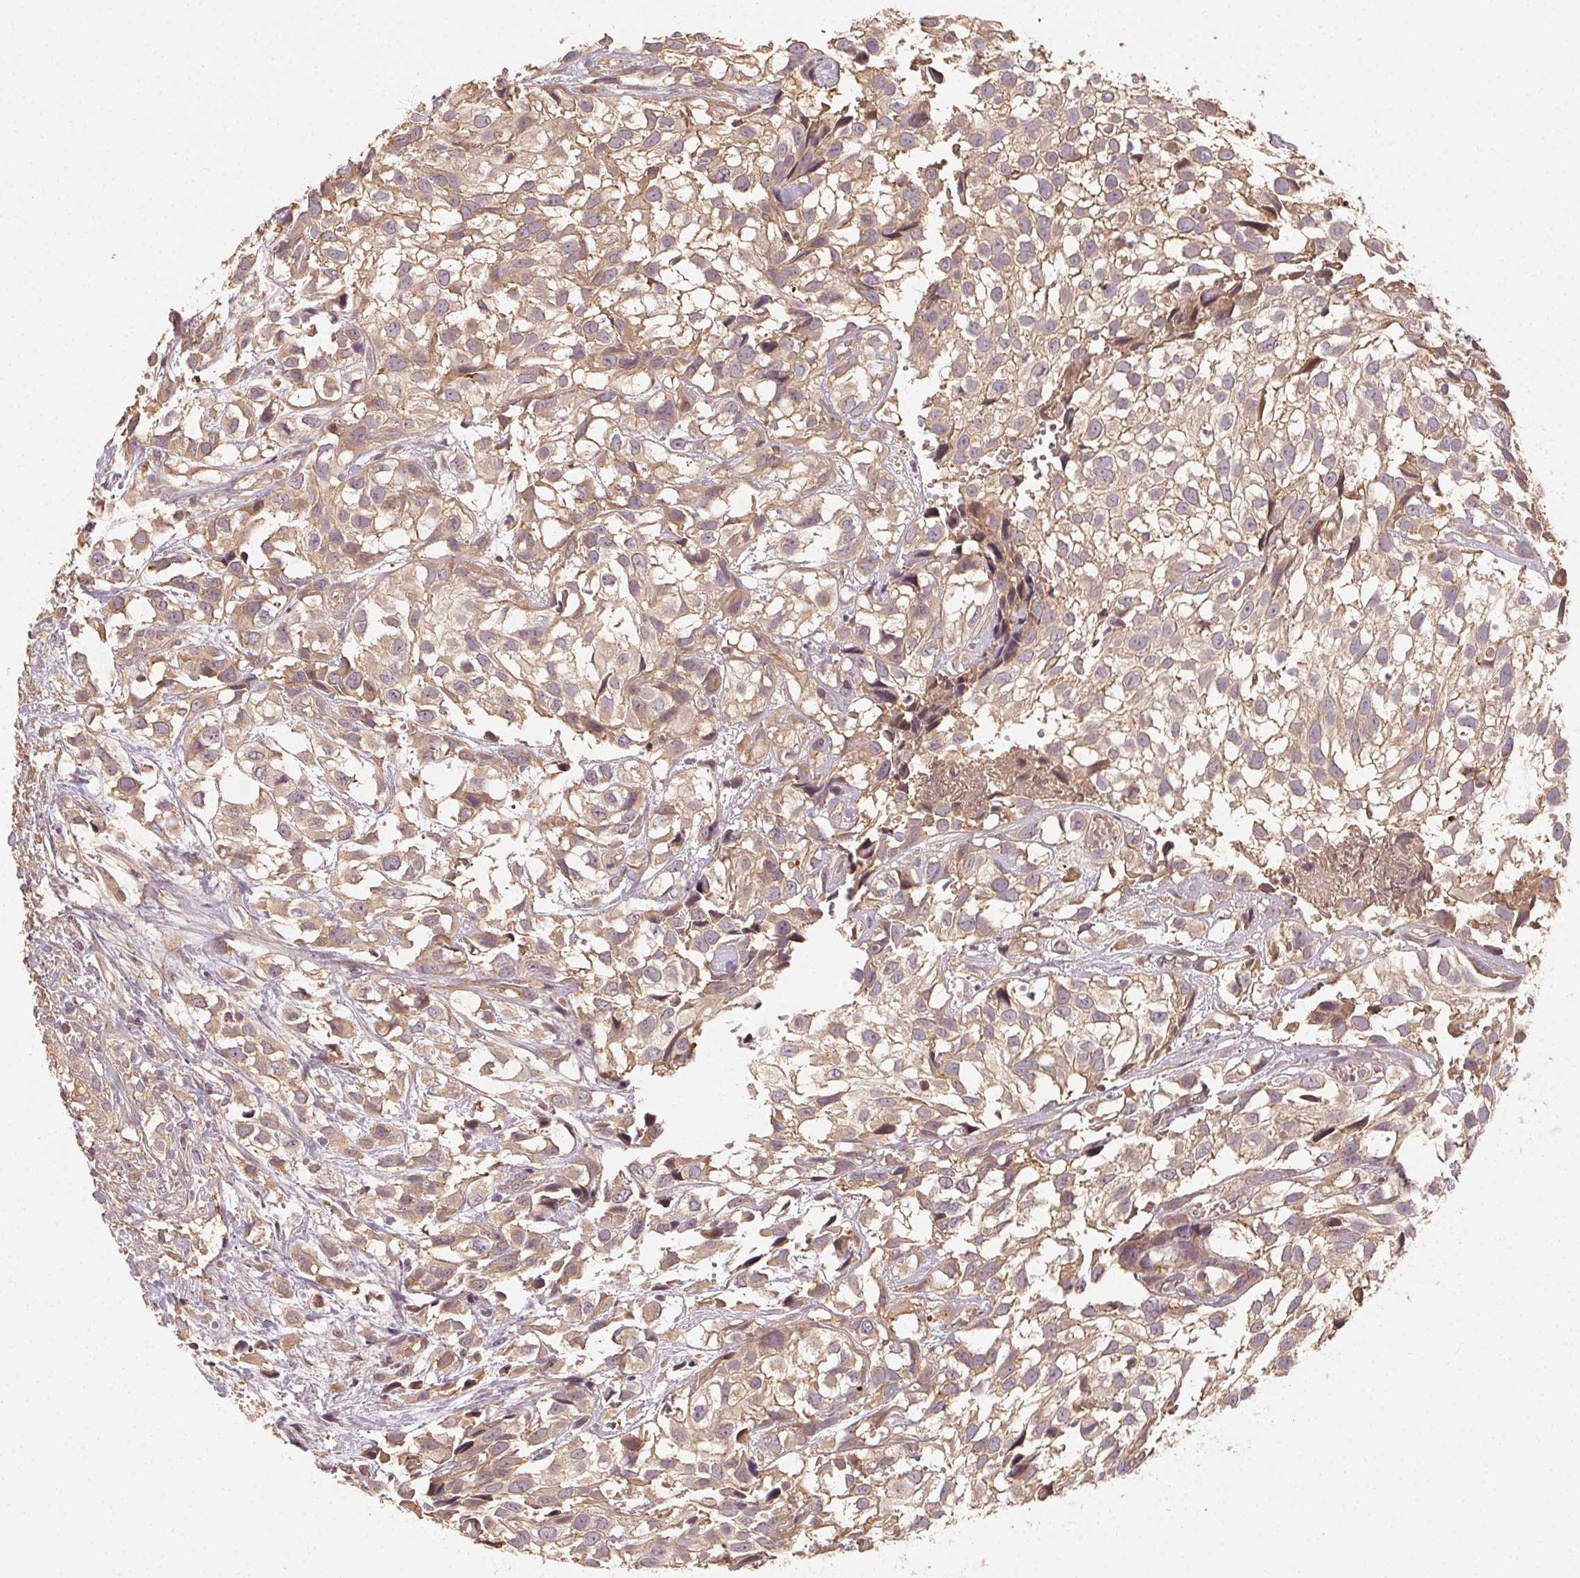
{"staining": {"intensity": "moderate", "quantity": ">75%", "location": "cytoplasmic/membranous"}, "tissue": "urothelial cancer", "cell_type": "Tumor cells", "image_type": "cancer", "snomed": [{"axis": "morphology", "description": "Urothelial carcinoma, High grade"}, {"axis": "topography", "description": "Urinary bladder"}], "caption": "Immunohistochemistry (IHC) (DAB) staining of human urothelial cancer exhibits moderate cytoplasmic/membranous protein staining in approximately >75% of tumor cells. Using DAB (brown) and hematoxylin (blue) stains, captured at high magnification using brightfield microscopy.", "gene": "RALA", "patient": {"sex": "male", "age": 56}}